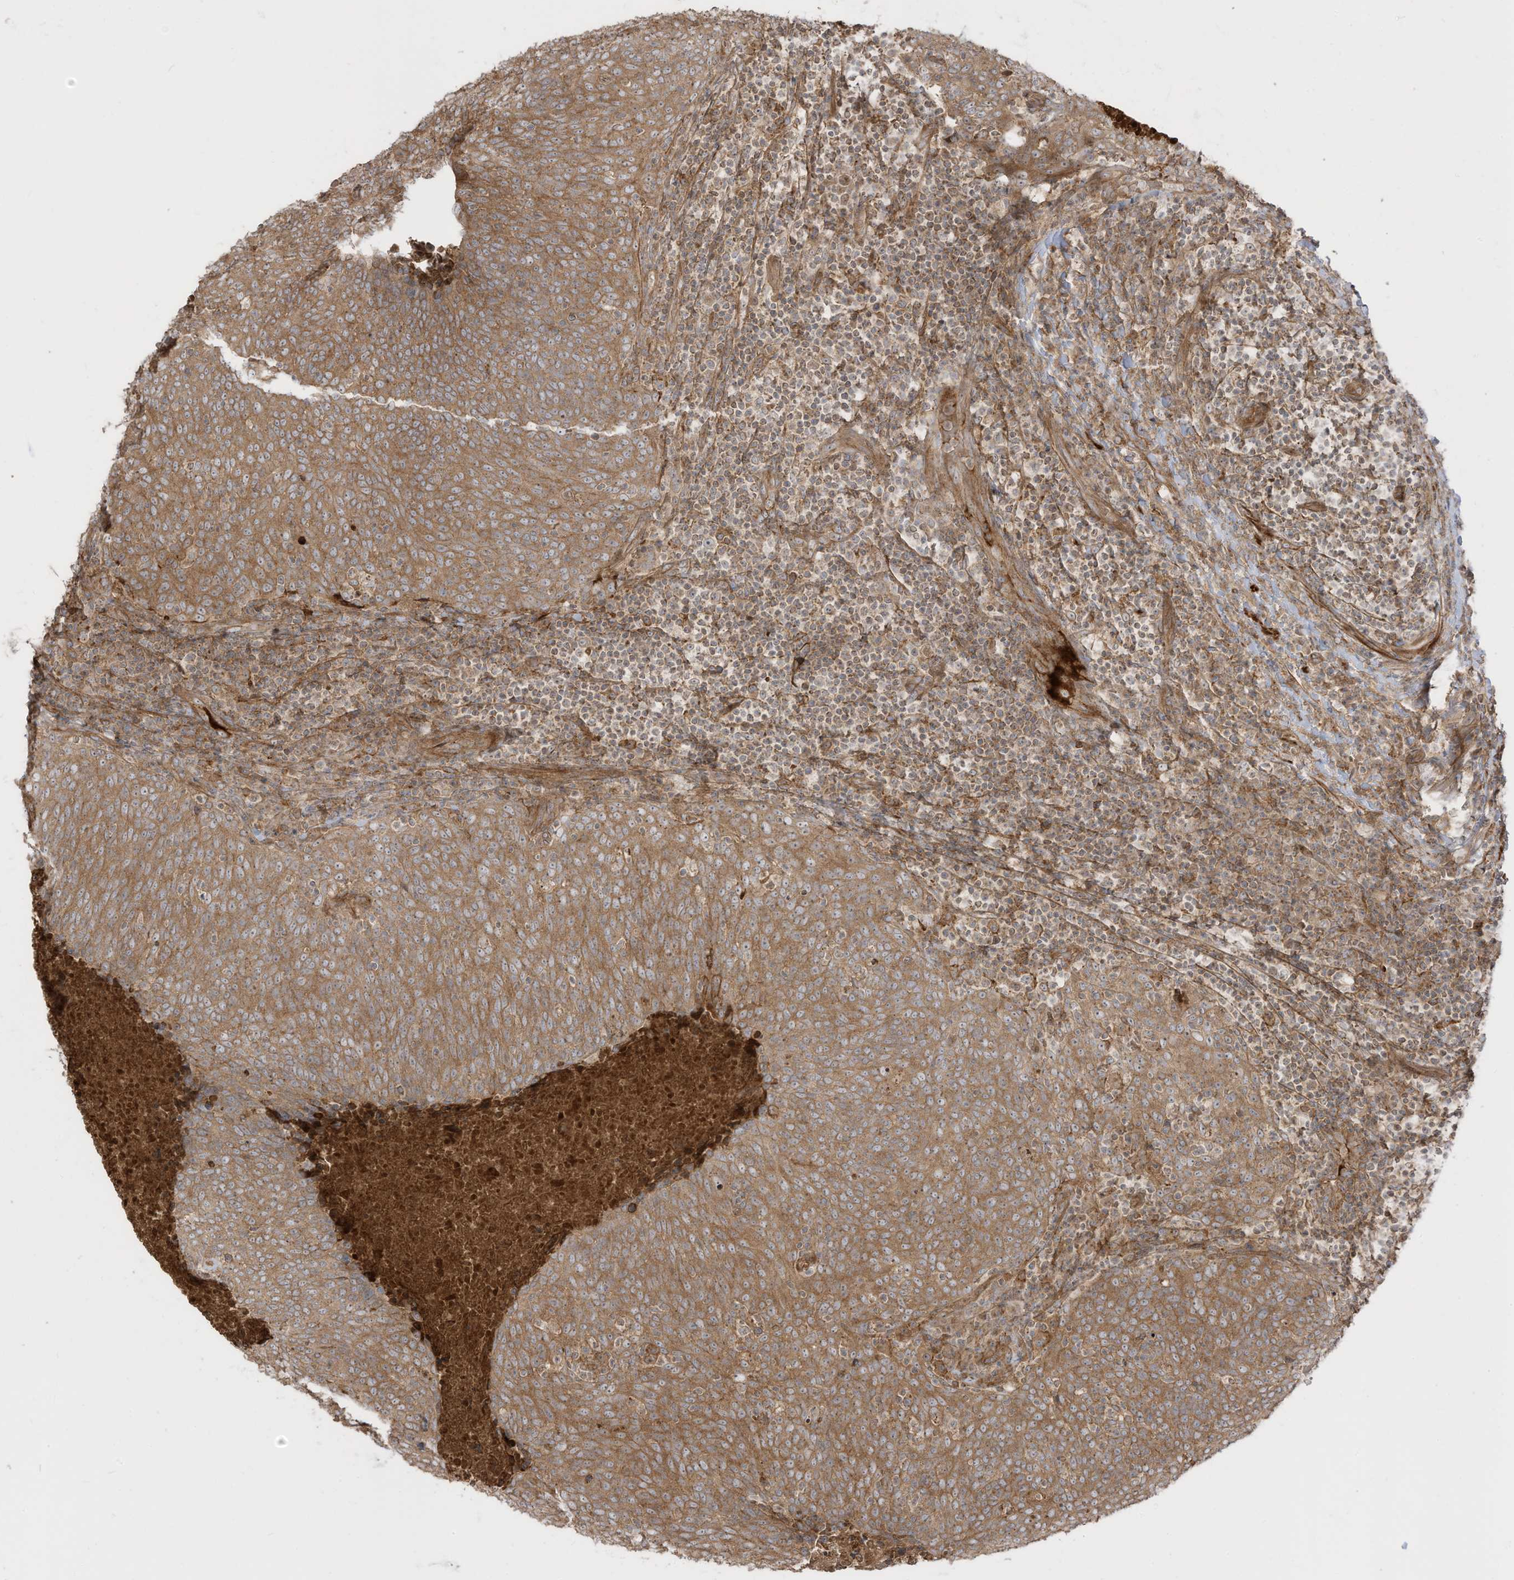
{"staining": {"intensity": "moderate", "quantity": ">75%", "location": "cytoplasmic/membranous"}, "tissue": "head and neck cancer", "cell_type": "Tumor cells", "image_type": "cancer", "snomed": [{"axis": "morphology", "description": "Squamous cell carcinoma, NOS"}, {"axis": "morphology", "description": "Squamous cell carcinoma, metastatic, NOS"}, {"axis": "topography", "description": "Lymph node"}, {"axis": "topography", "description": "Head-Neck"}], "caption": "This is an image of IHC staining of metastatic squamous cell carcinoma (head and neck), which shows moderate positivity in the cytoplasmic/membranous of tumor cells.", "gene": "ENTR1", "patient": {"sex": "male", "age": 62}}